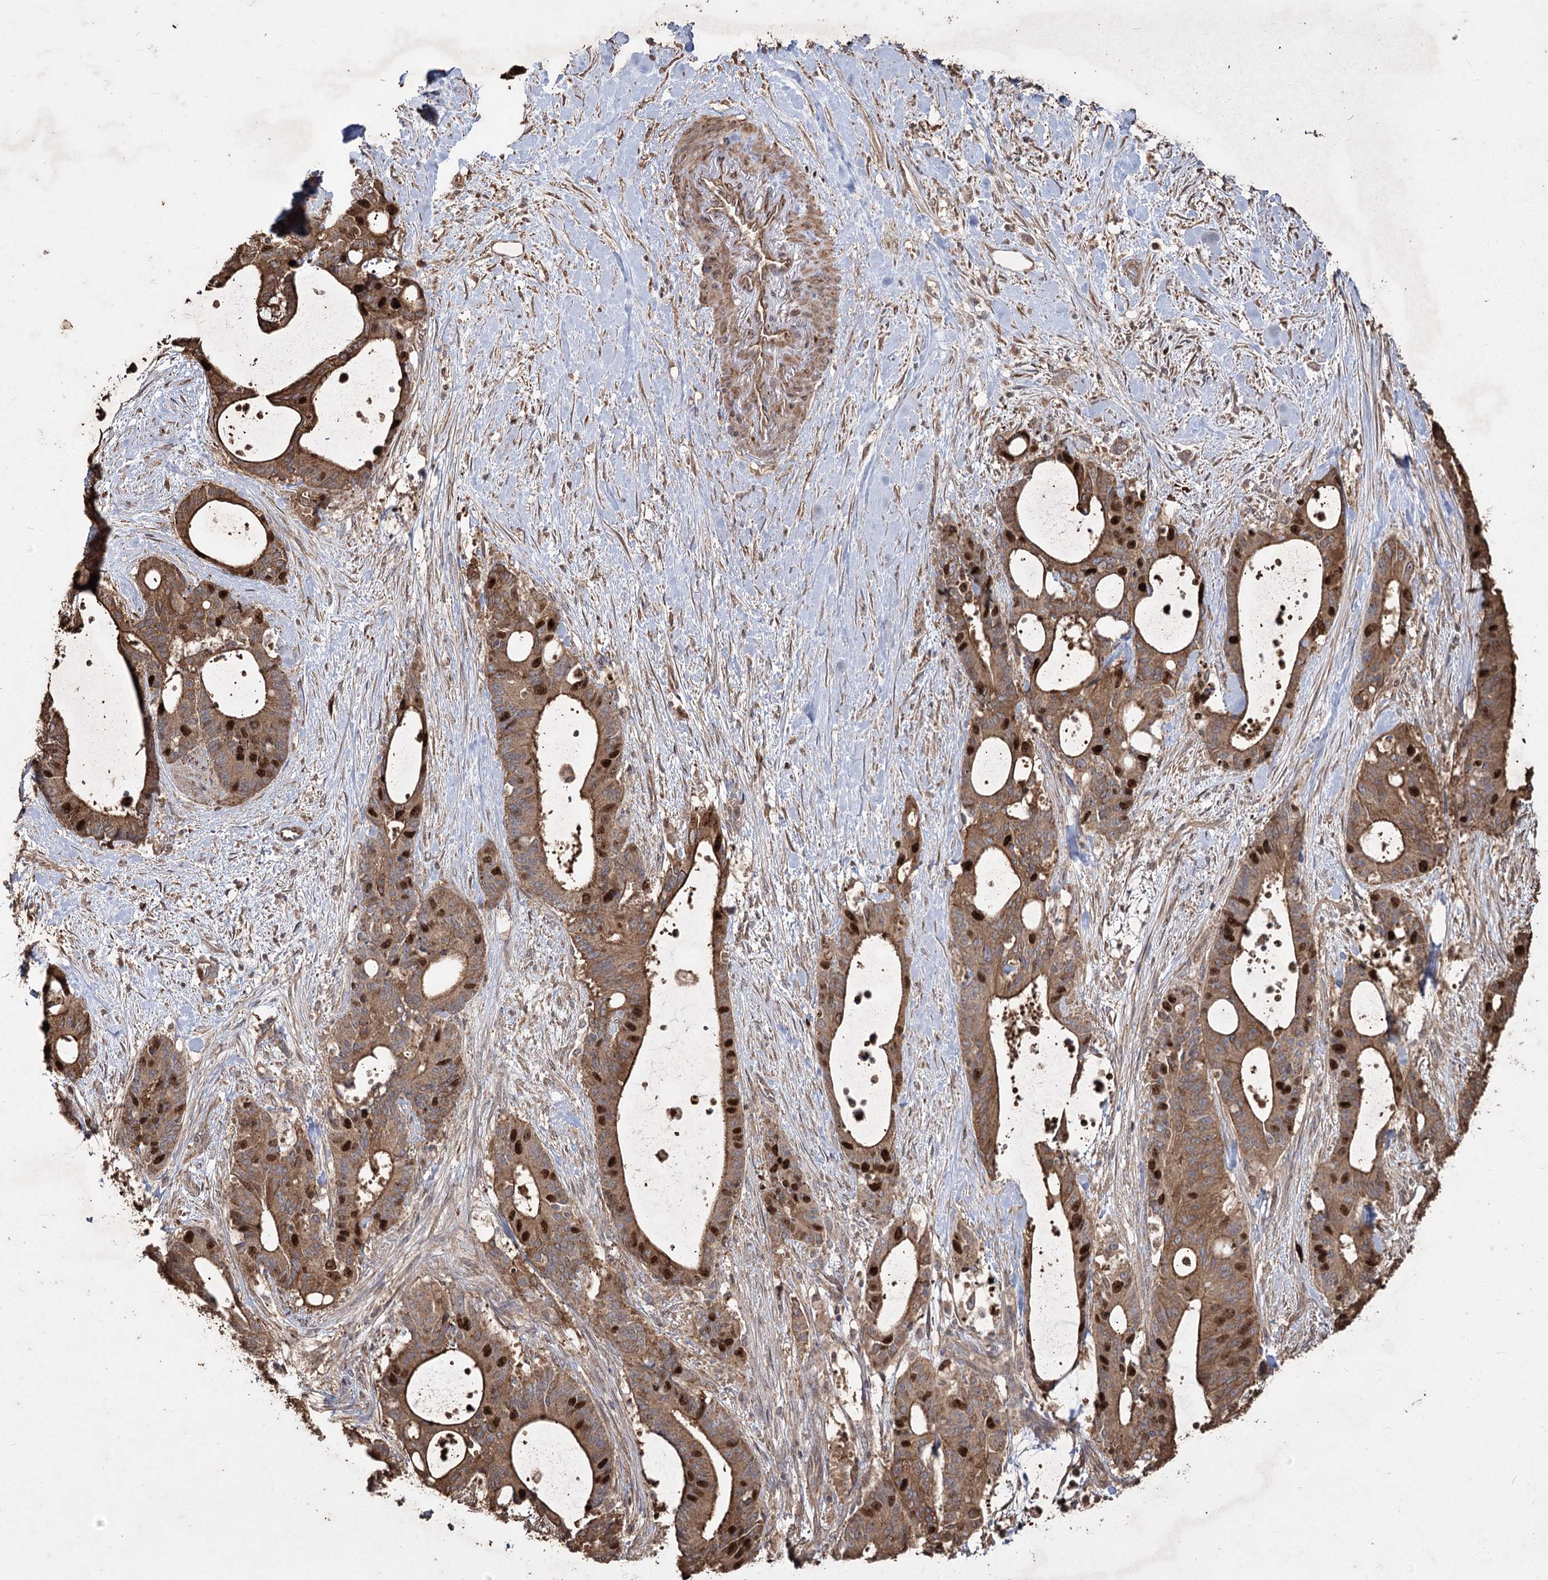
{"staining": {"intensity": "strong", "quantity": ">75%", "location": "cytoplasmic/membranous,nuclear"}, "tissue": "liver cancer", "cell_type": "Tumor cells", "image_type": "cancer", "snomed": [{"axis": "morphology", "description": "Normal tissue, NOS"}, {"axis": "morphology", "description": "Cholangiocarcinoma"}, {"axis": "topography", "description": "Liver"}, {"axis": "topography", "description": "Peripheral nerve tissue"}], "caption": "Human liver cancer stained with a brown dye reveals strong cytoplasmic/membranous and nuclear positive staining in approximately >75% of tumor cells.", "gene": "PRC1", "patient": {"sex": "female", "age": 73}}